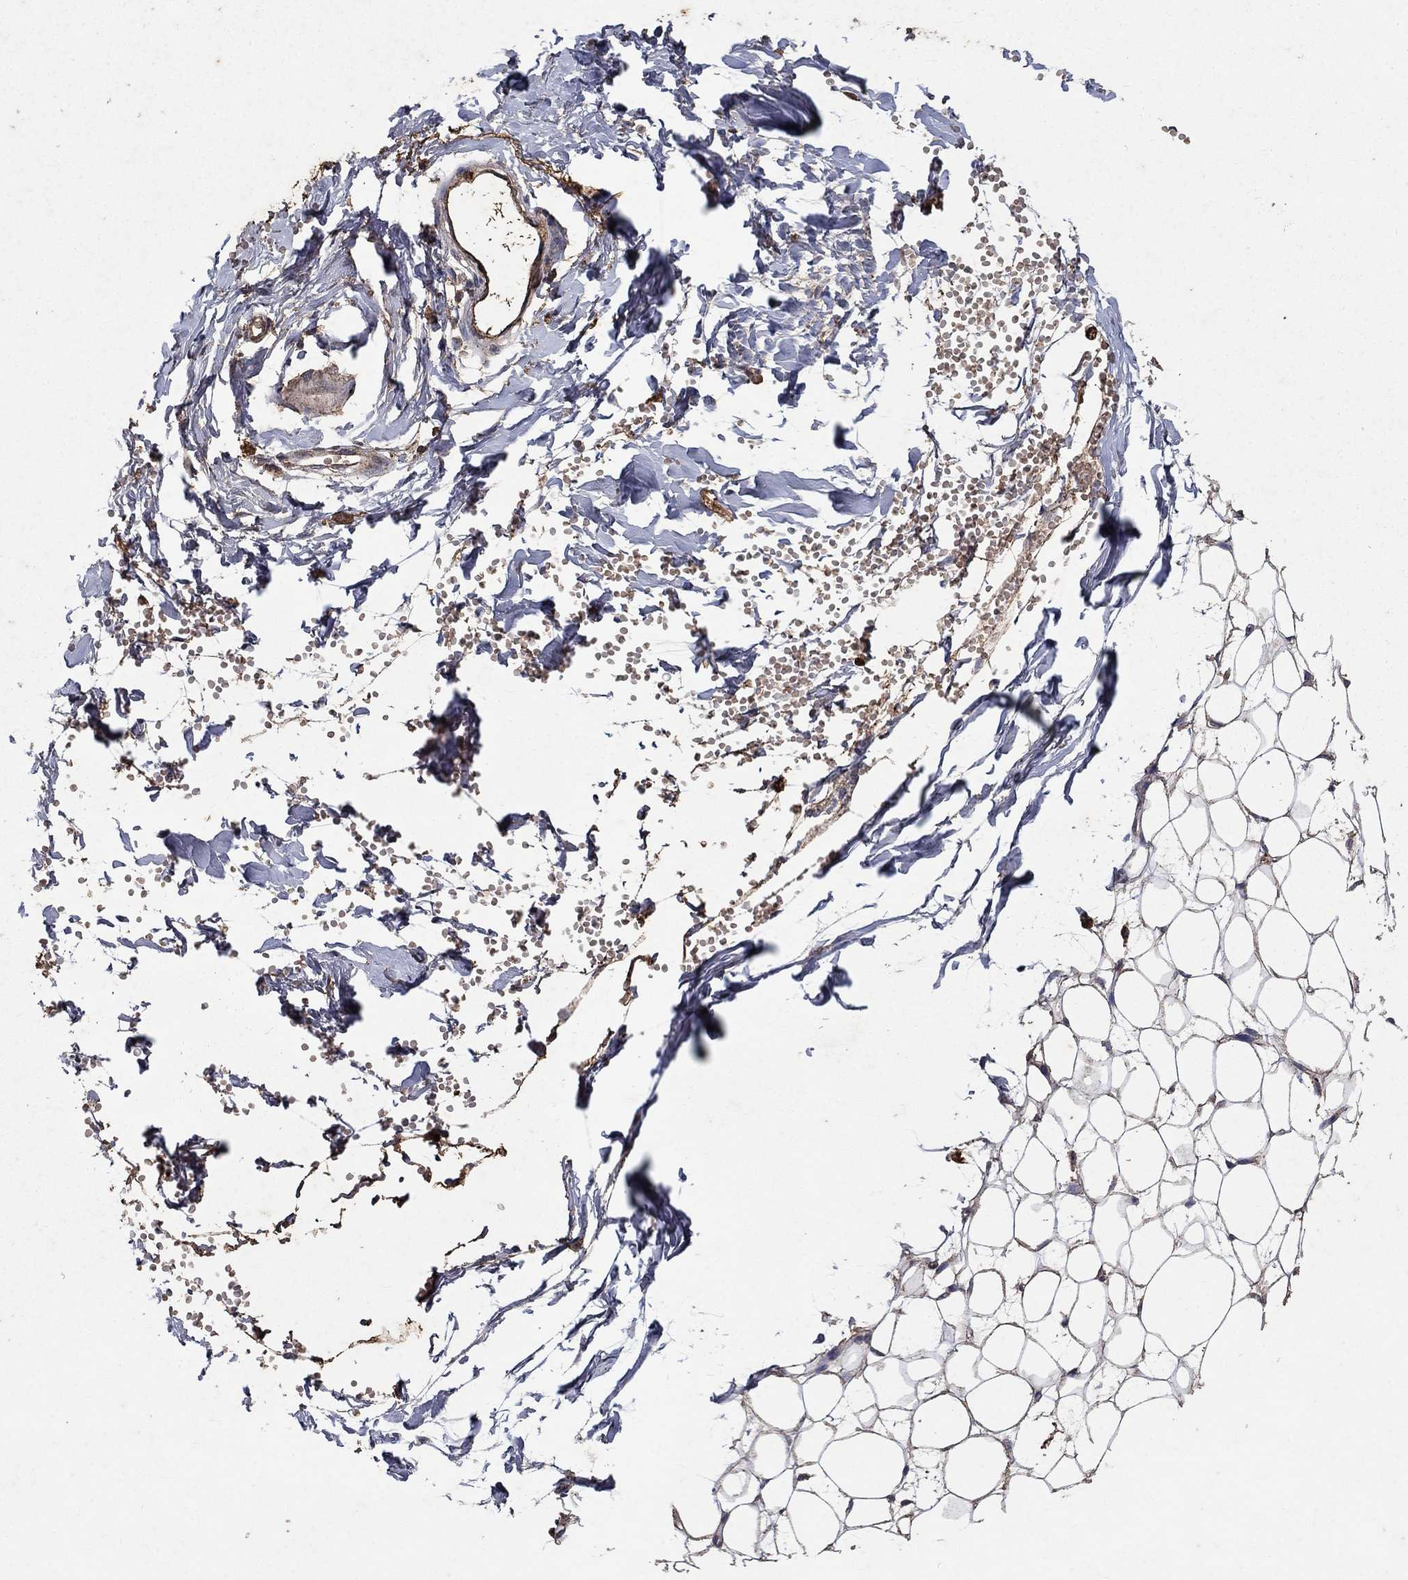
{"staining": {"intensity": "negative", "quantity": "none", "location": "none"}, "tissue": "breast", "cell_type": "Adipocytes", "image_type": "normal", "snomed": [{"axis": "morphology", "description": "Normal tissue, NOS"}, {"axis": "topography", "description": "Breast"}], "caption": "This is a image of IHC staining of benign breast, which shows no positivity in adipocytes.", "gene": "CD24", "patient": {"sex": "female", "age": 37}}